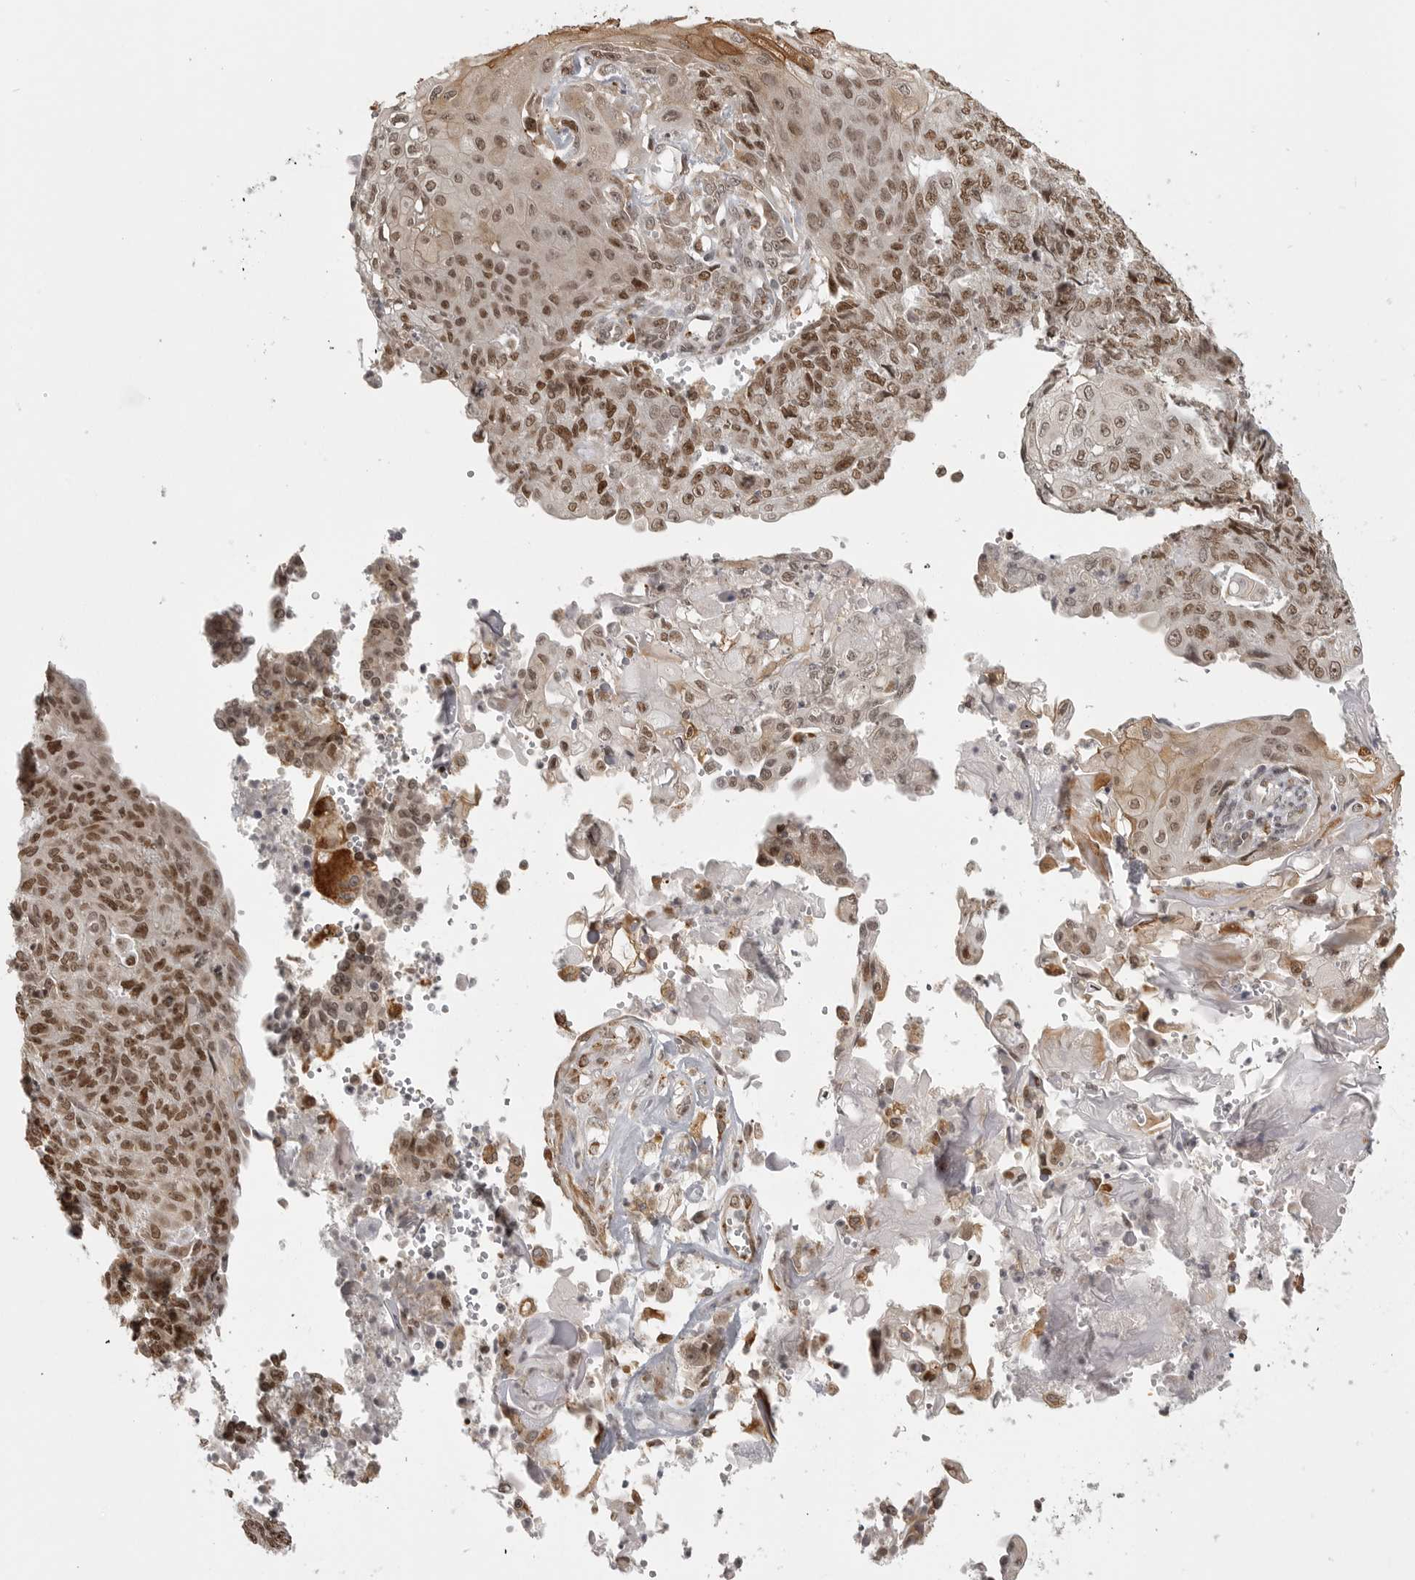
{"staining": {"intensity": "moderate", "quantity": ">75%", "location": "nuclear"}, "tissue": "endometrial cancer", "cell_type": "Tumor cells", "image_type": "cancer", "snomed": [{"axis": "morphology", "description": "Adenocarcinoma, NOS"}, {"axis": "topography", "description": "Endometrium"}], "caption": "Adenocarcinoma (endometrial) stained with DAB immunohistochemistry (IHC) exhibits medium levels of moderate nuclear positivity in approximately >75% of tumor cells.", "gene": "ISG20L2", "patient": {"sex": "female", "age": 32}}